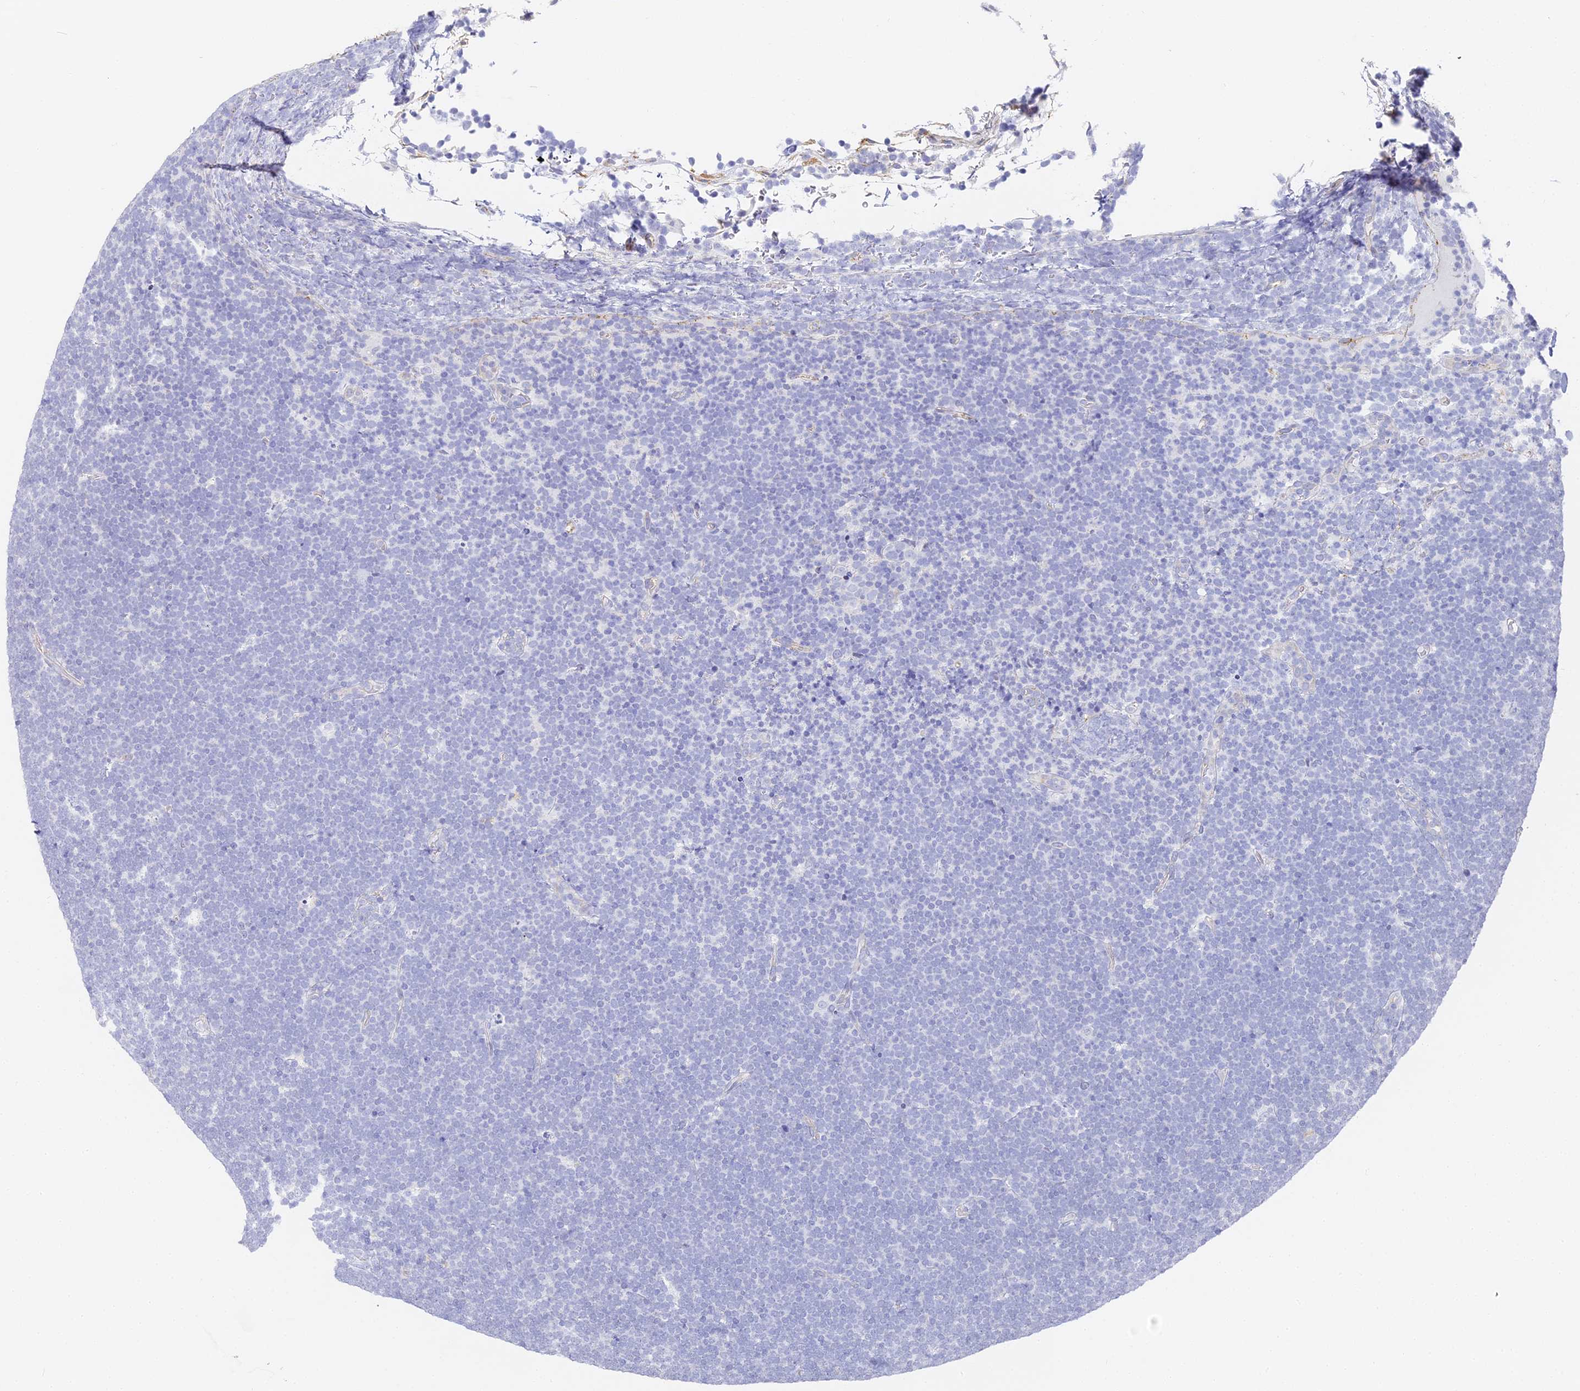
{"staining": {"intensity": "negative", "quantity": "none", "location": "none"}, "tissue": "lymphoma", "cell_type": "Tumor cells", "image_type": "cancer", "snomed": [{"axis": "morphology", "description": "Malignant lymphoma, non-Hodgkin's type, High grade"}, {"axis": "topography", "description": "Lymph node"}], "caption": "Lymphoma stained for a protein using immunohistochemistry (IHC) reveals no staining tumor cells.", "gene": "GJA1", "patient": {"sex": "male", "age": 13}}